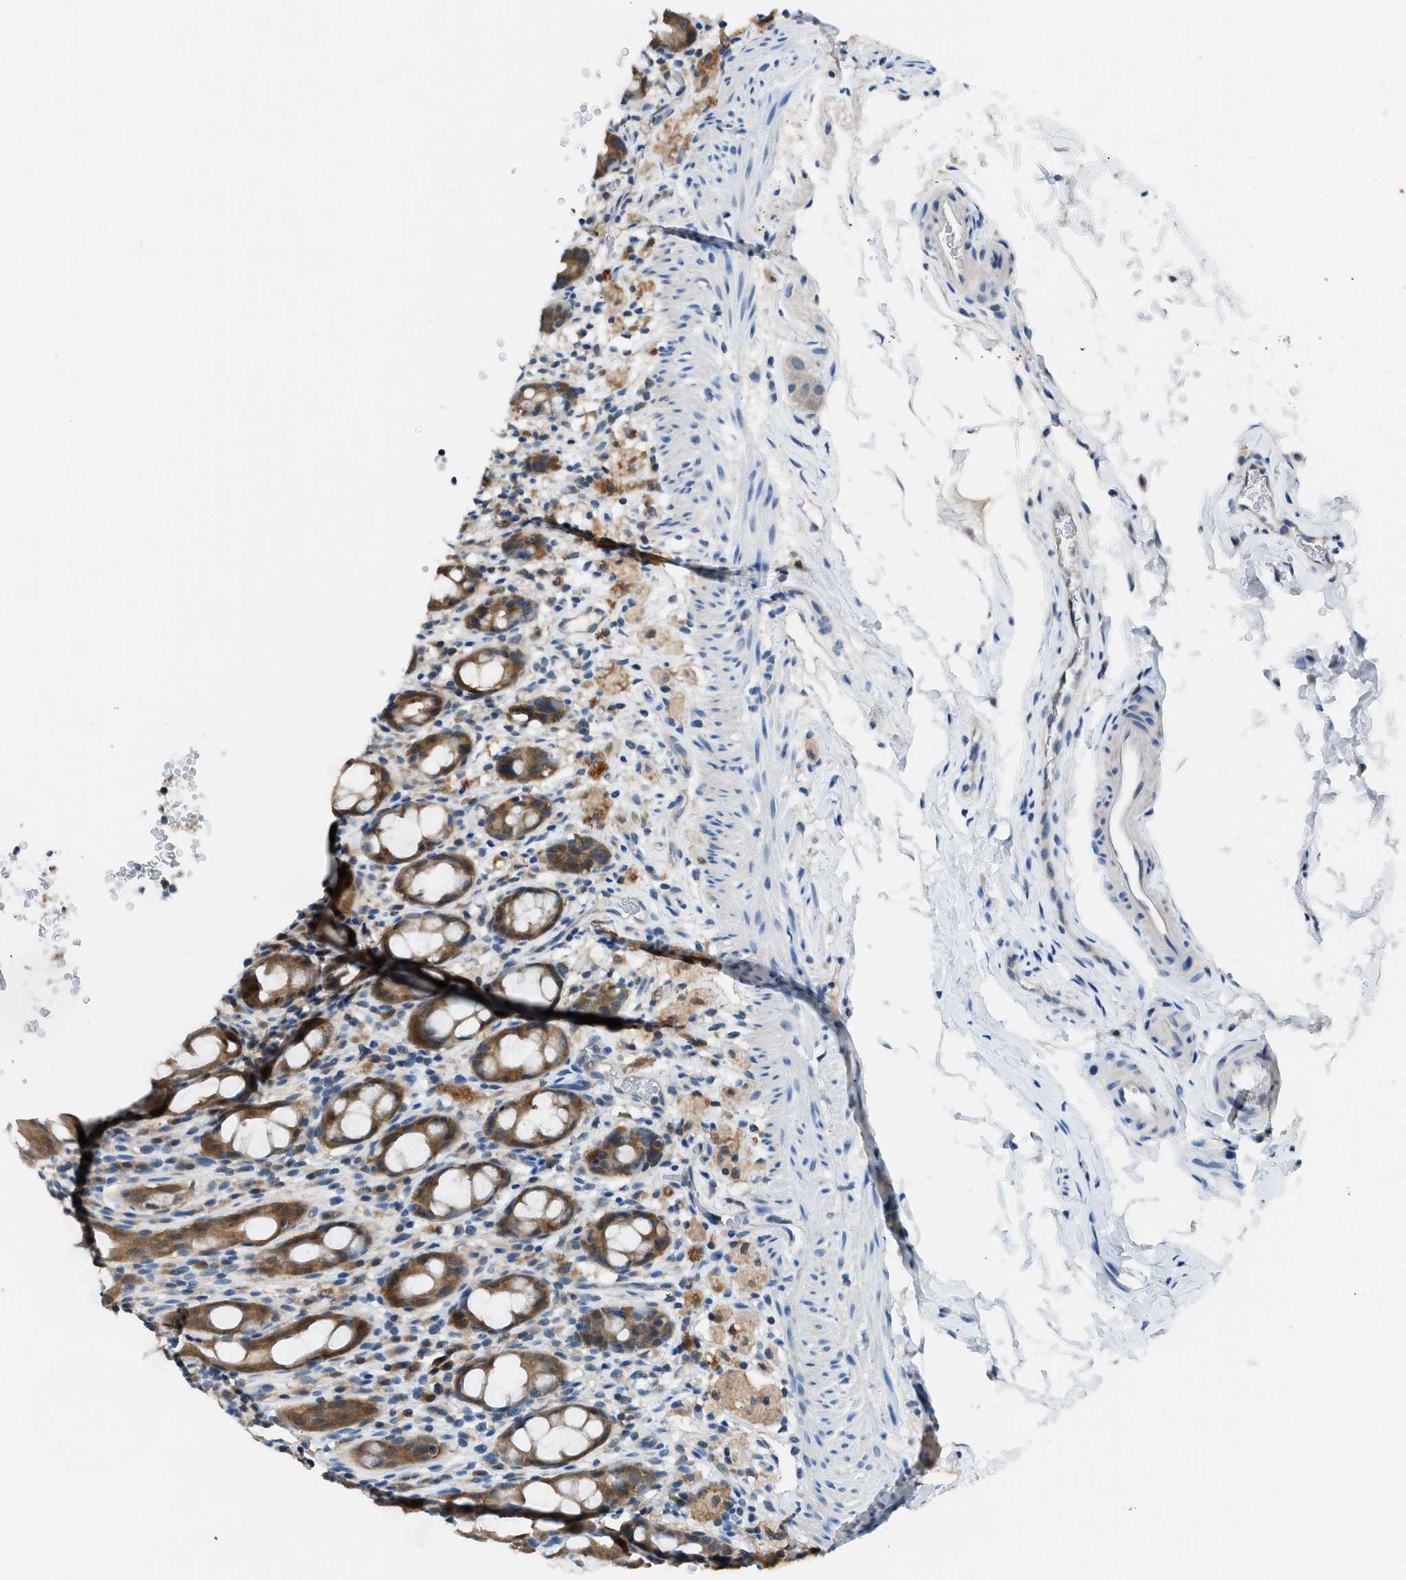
{"staining": {"intensity": "moderate", "quantity": ">75%", "location": "cytoplasmic/membranous"}, "tissue": "rectum", "cell_type": "Glandular cells", "image_type": "normal", "snomed": [{"axis": "morphology", "description": "Normal tissue, NOS"}, {"axis": "topography", "description": "Rectum"}], "caption": "Moderate cytoplasmic/membranous expression is identified in about >75% of glandular cells in benign rectum. Using DAB (brown) and hematoxylin (blue) stains, captured at high magnification using brightfield microscopy.", "gene": "ACP1", "patient": {"sex": "male", "age": 44}}